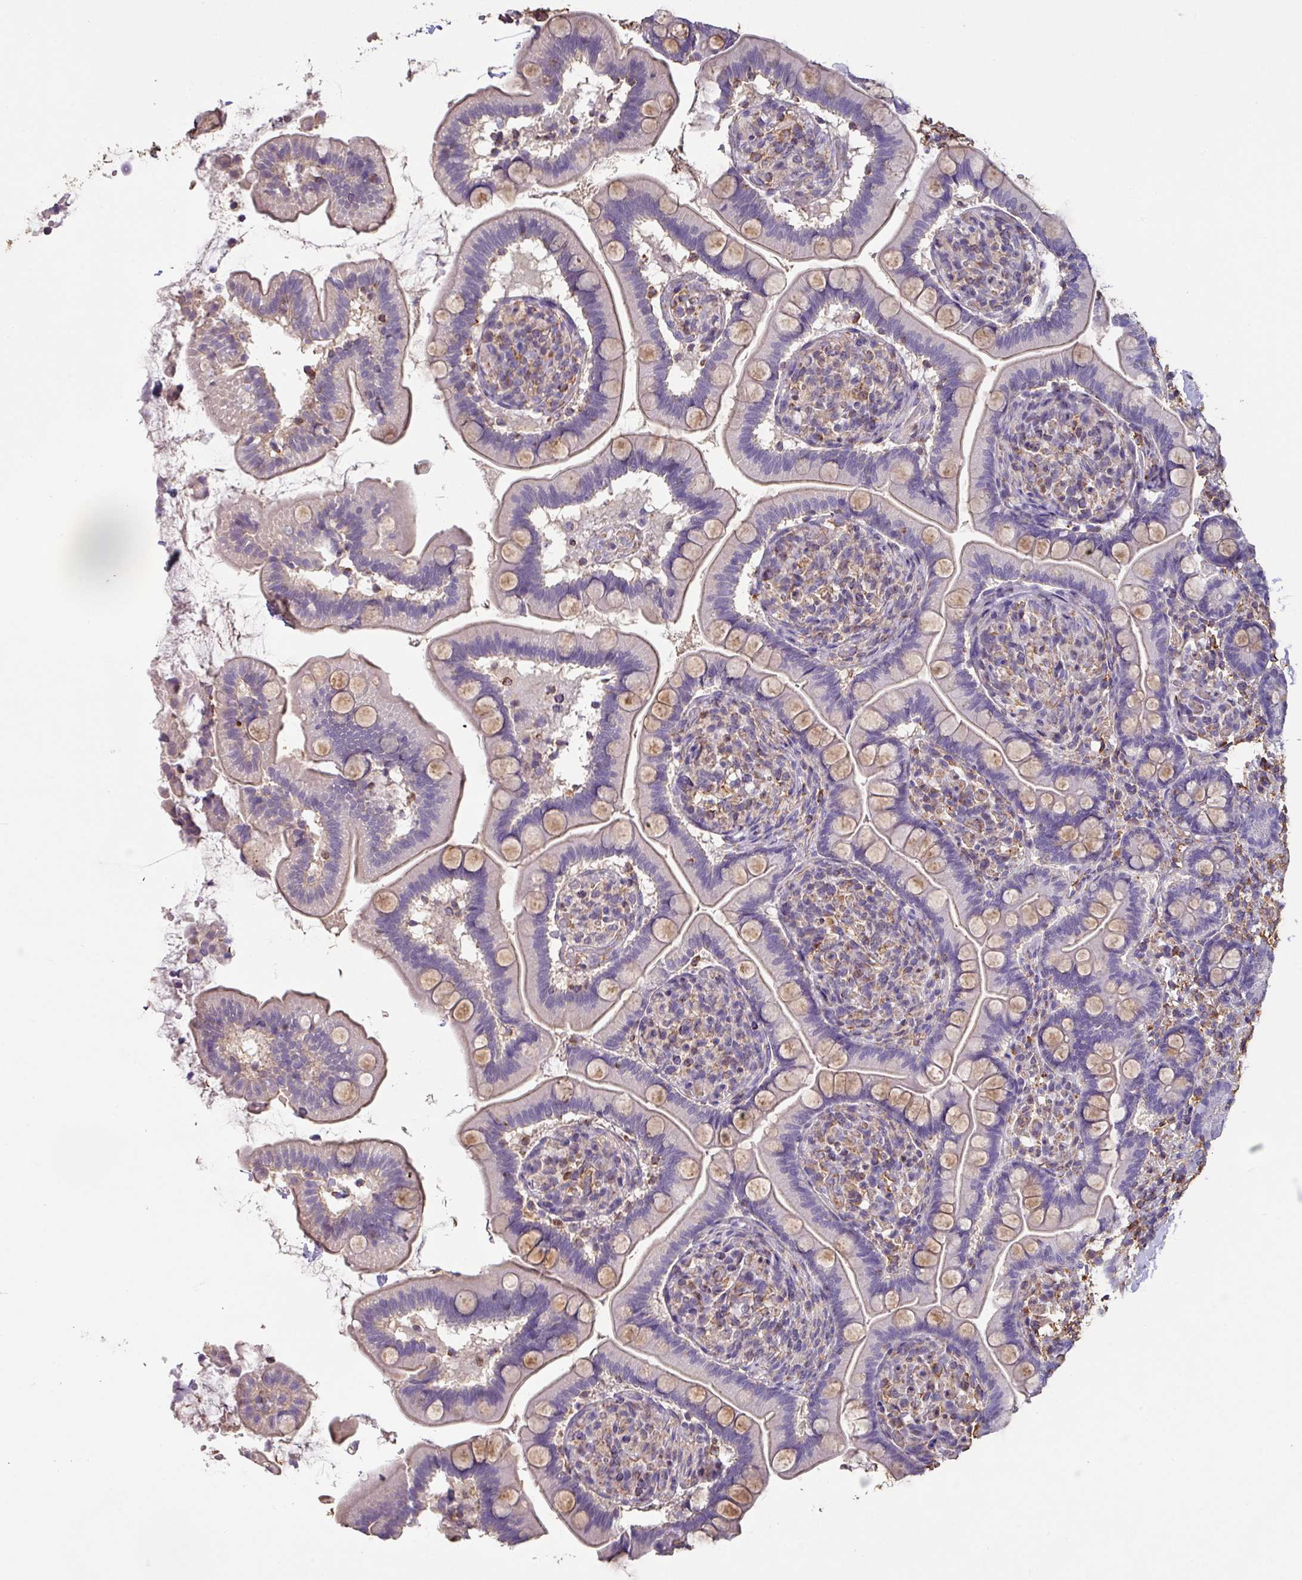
{"staining": {"intensity": "moderate", "quantity": "<25%", "location": "cytoplasmic/membranous"}, "tissue": "small intestine", "cell_type": "Glandular cells", "image_type": "normal", "snomed": [{"axis": "morphology", "description": "Normal tissue, NOS"}, {"axis": "topography", "description": "Small intestine"}], "caption": "About <25% of glandular cells in benign human small intestine exhibit moderate cytoplasmic/membranous protein expression as visualized by brown immunohistochemical staining.", "gene": "ZNF280C", "patient": {"sex": "female", "age": 64}}